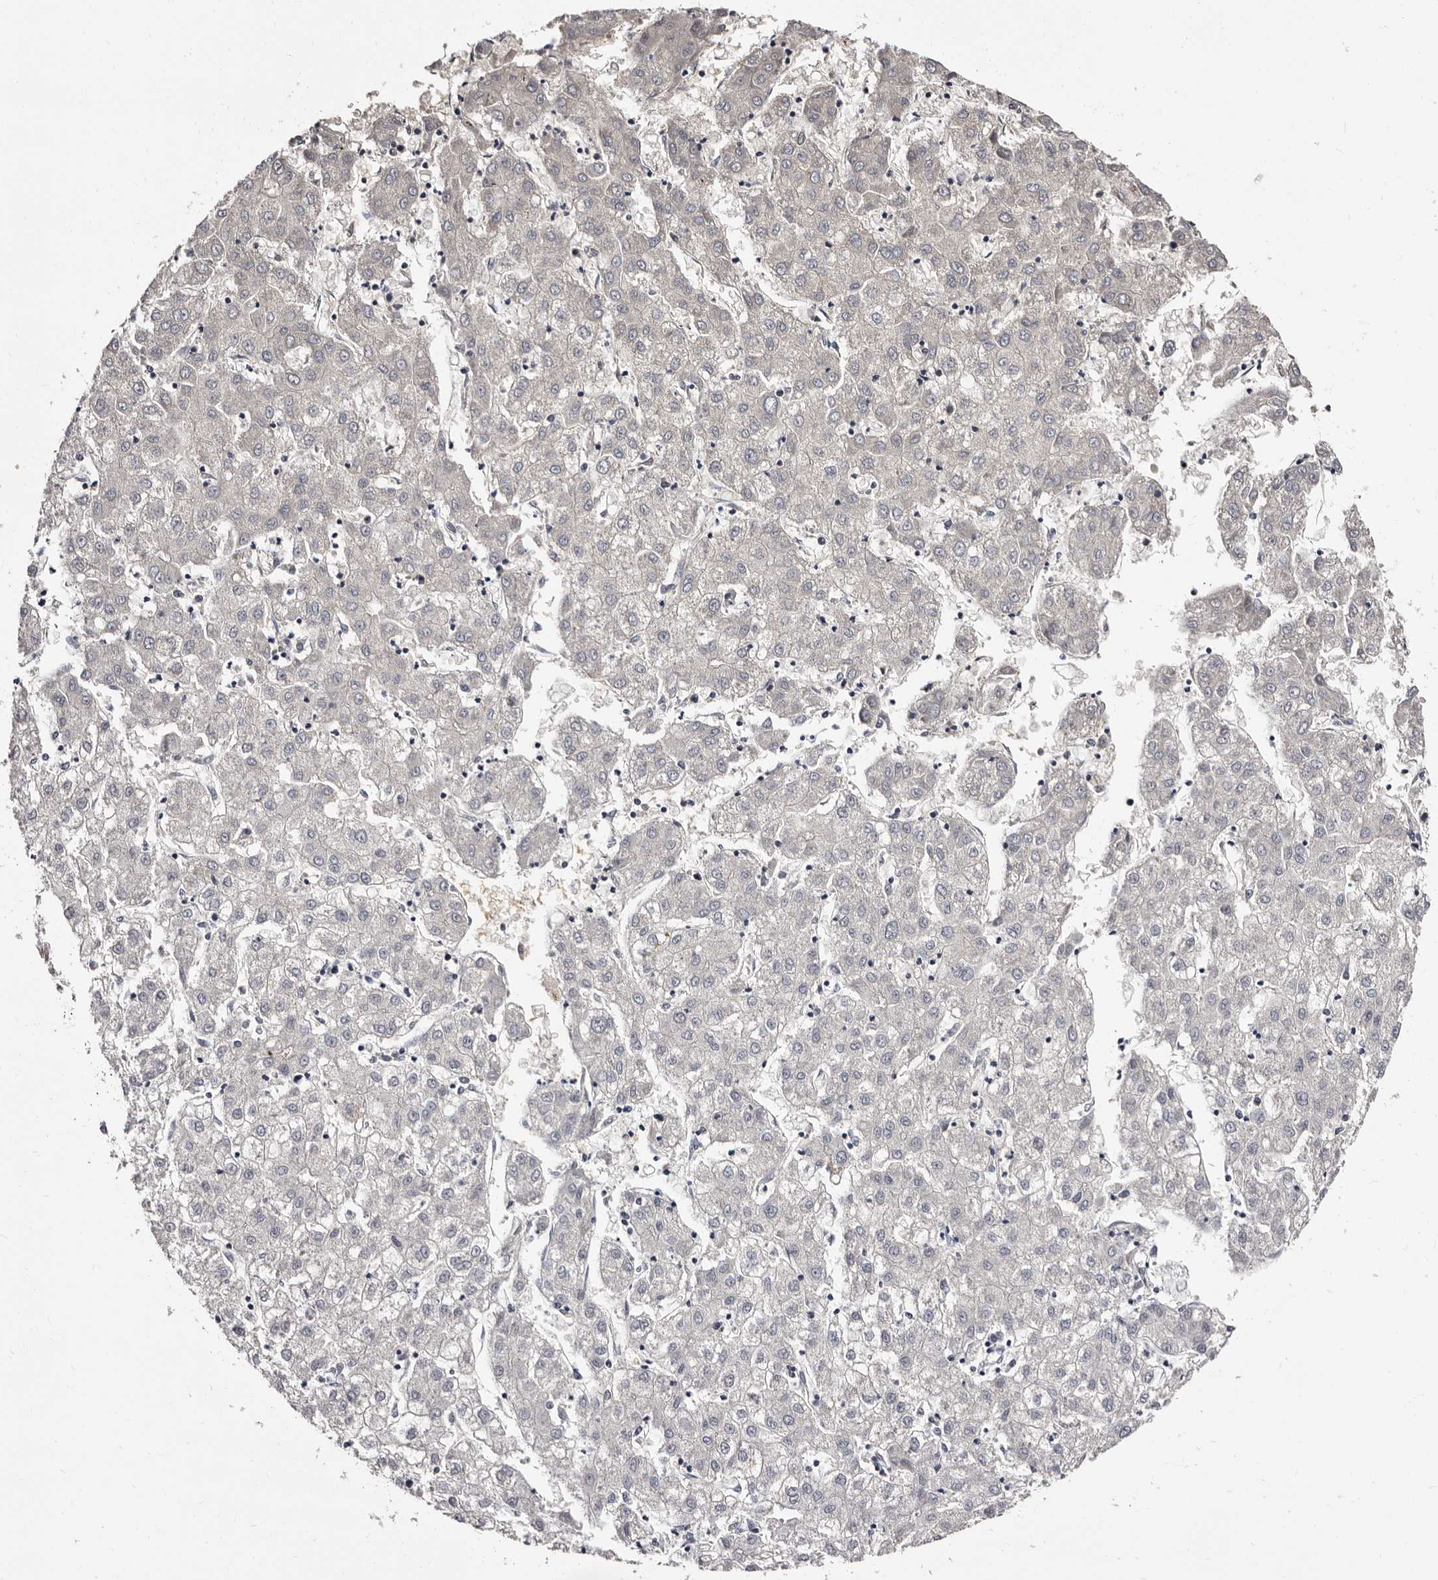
{"staining": {"intensity": "negative", "quantity": "none", "location": "none"}, "tissue": "liver cancer", "cell_type": "Tumor cells", "image_type": "cancer", "snomed": [{"axis": "morphology", "description": "Carcinoma, Hepatocellular, NOS"}, {"axis": "topography", "description": "Liver"}], "caption": "Immunohistochemistry (IHC) photomicrograph of neoplastic tissue: liver cancer stained with DAB demonstrates no significant protein positivity in tumor cells.", "gene": "BPGM", "patient": {"sex": "male", "age": 72}}